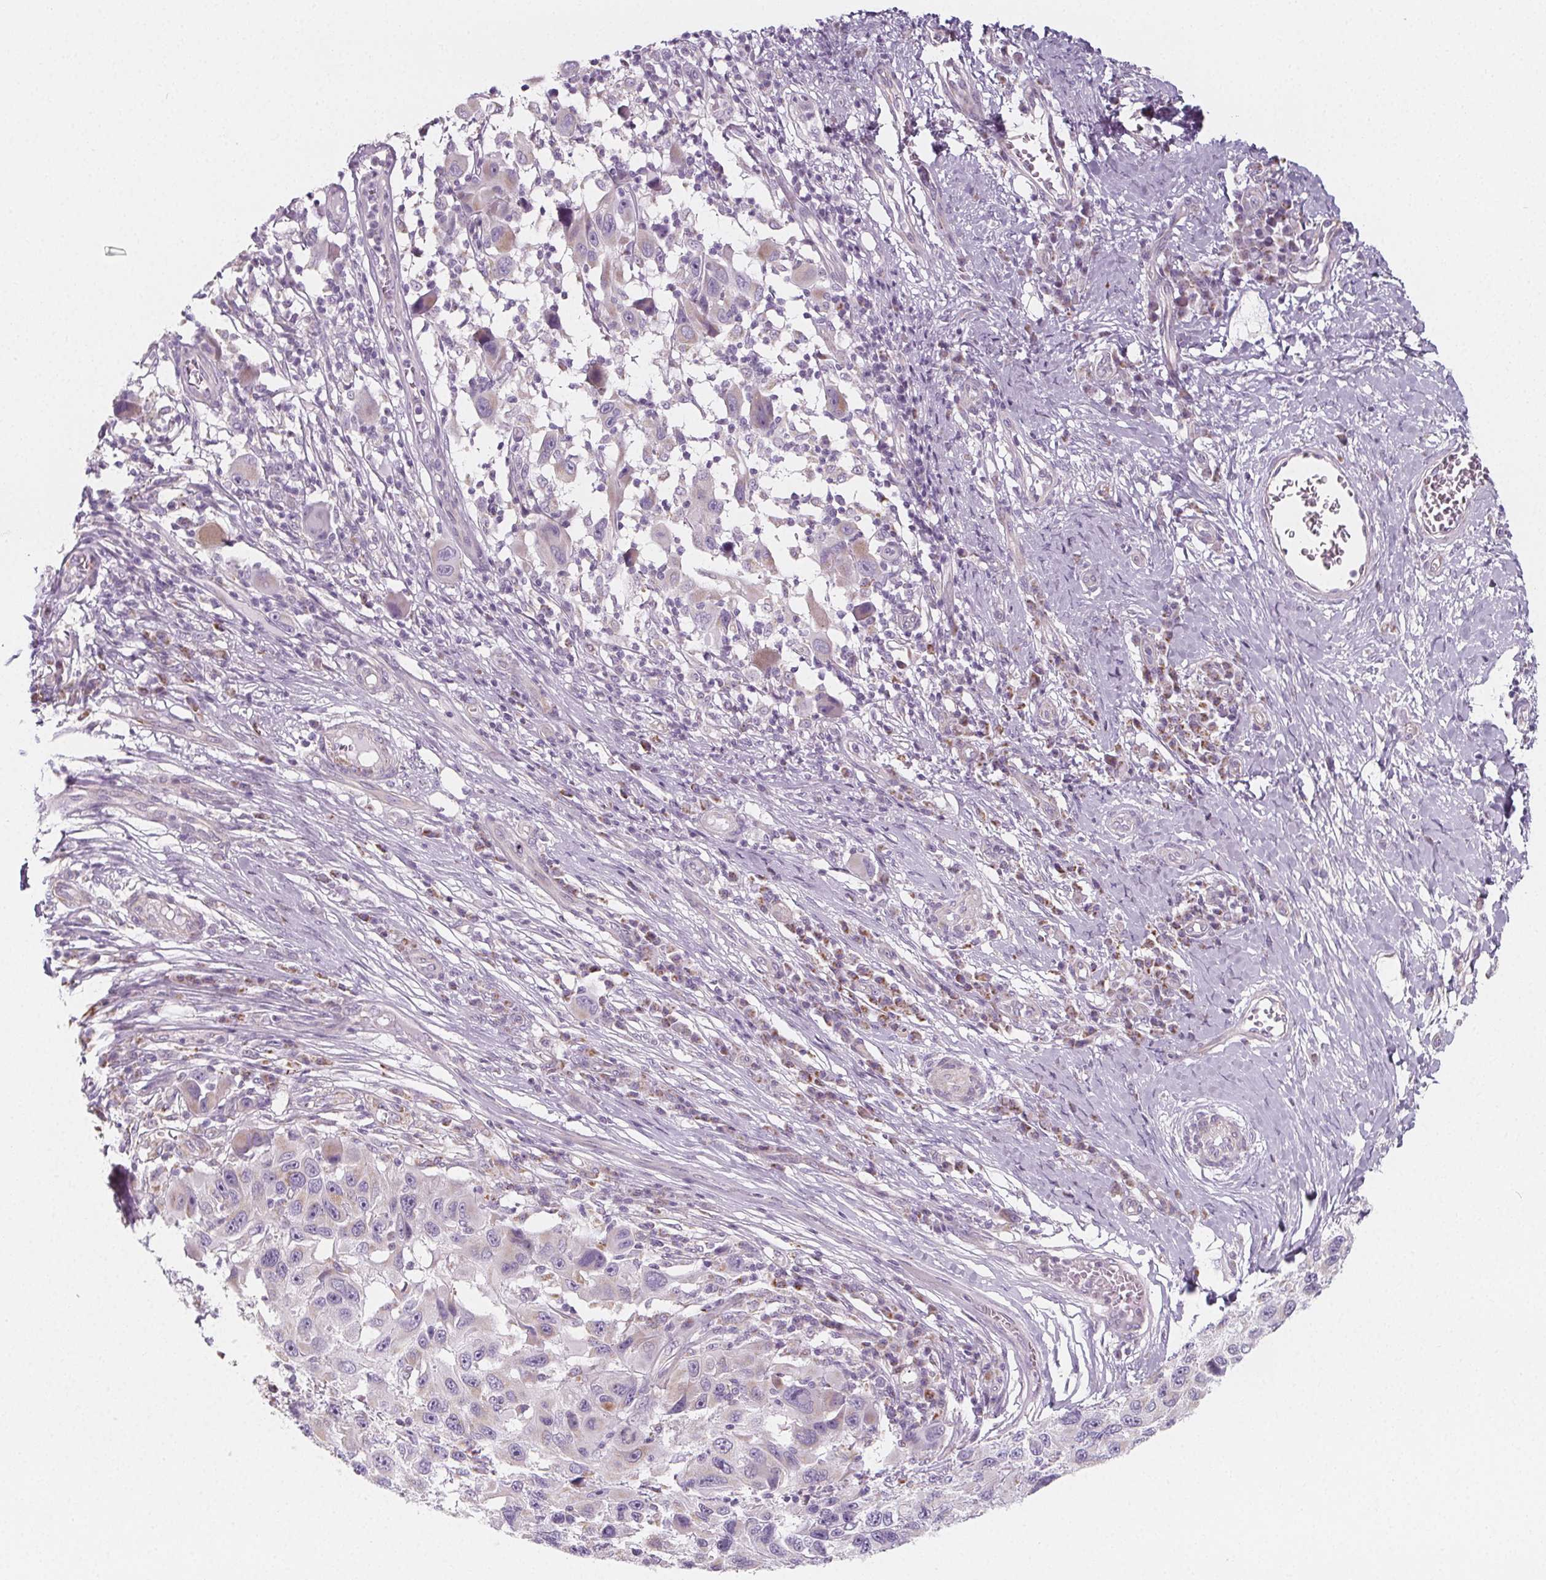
{"staining": {"intensity": "weak", "quantity": "<25%", "location": "cytoplasmic/membranous"}, "tissue": "melanoma", "cell_type": "Tumor cells", "image_type": "cancer", "snomed": [{"axis": "morphology", "description": "Malignant melanoma, NOS"}, {"axis": "topography", "description": "Skin"}], "caption": "Melanoma was stained to show a protein in brown. There is no significant positivity in tumor cells.", "gene": "IL17C", "patient": {"sex": "male", "age": 53}}